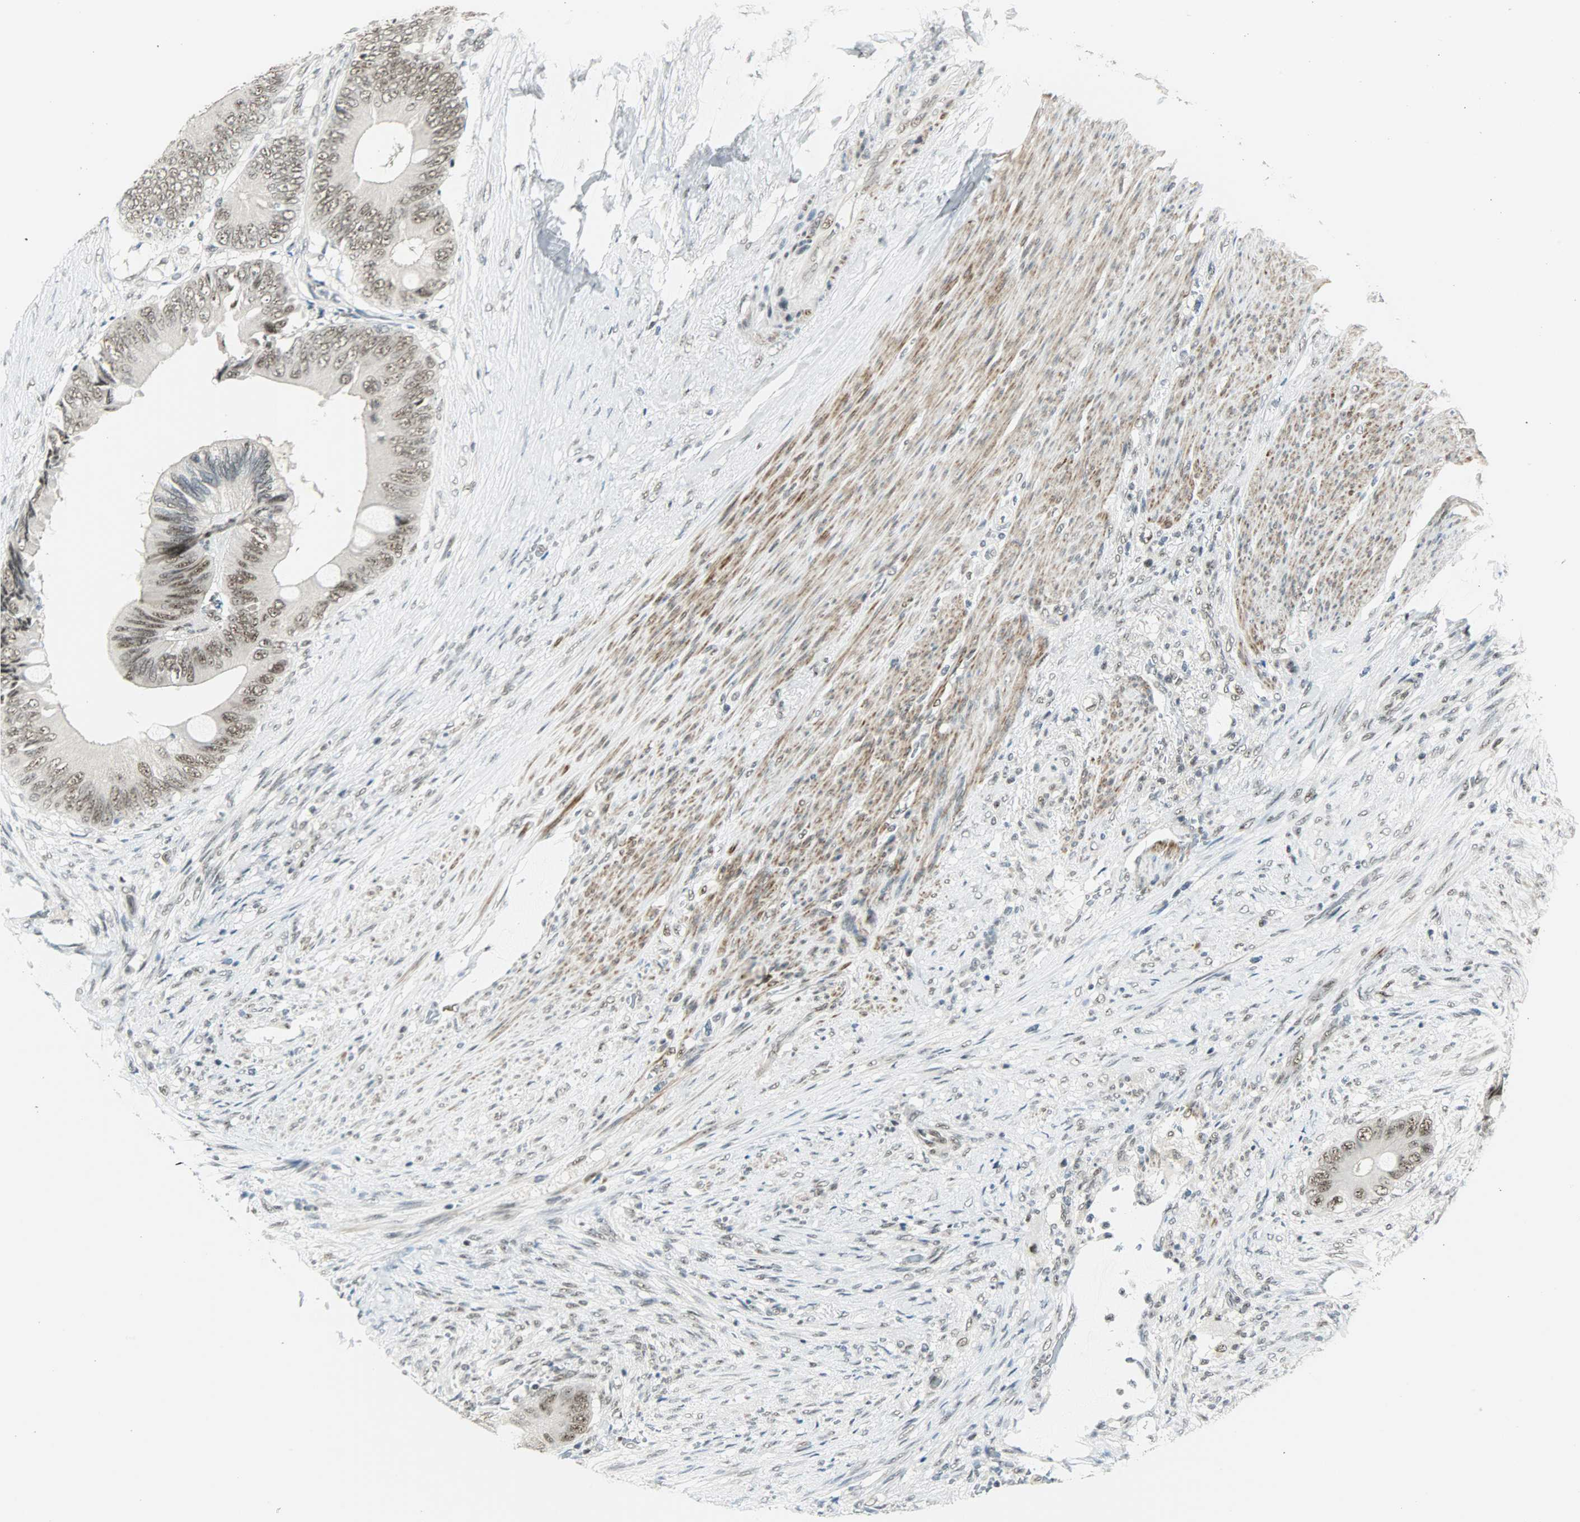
{"staining": {"intensity": "moderate", "quantity": ">75%", "location": "nuclear"}, "tissue": "colorectal cancer", "cell_type": "Tumor cells", "image_type": "cancer", "snomed": [{"axis": "morphology", "description": "Adenocarcinoma, NOS"}, {"axis": "topography", "description": "Rectum"}], "caption": "The immunohistochemical stain labels moderate nuclear positivity in tumor cells of colorectal cancer (adenocarcinoma) tissue. (Brightfield microscopy of DAB IHC at high magnification).", "gene": "SUGP1", "patient": {"sex": "female", "age": 77}}